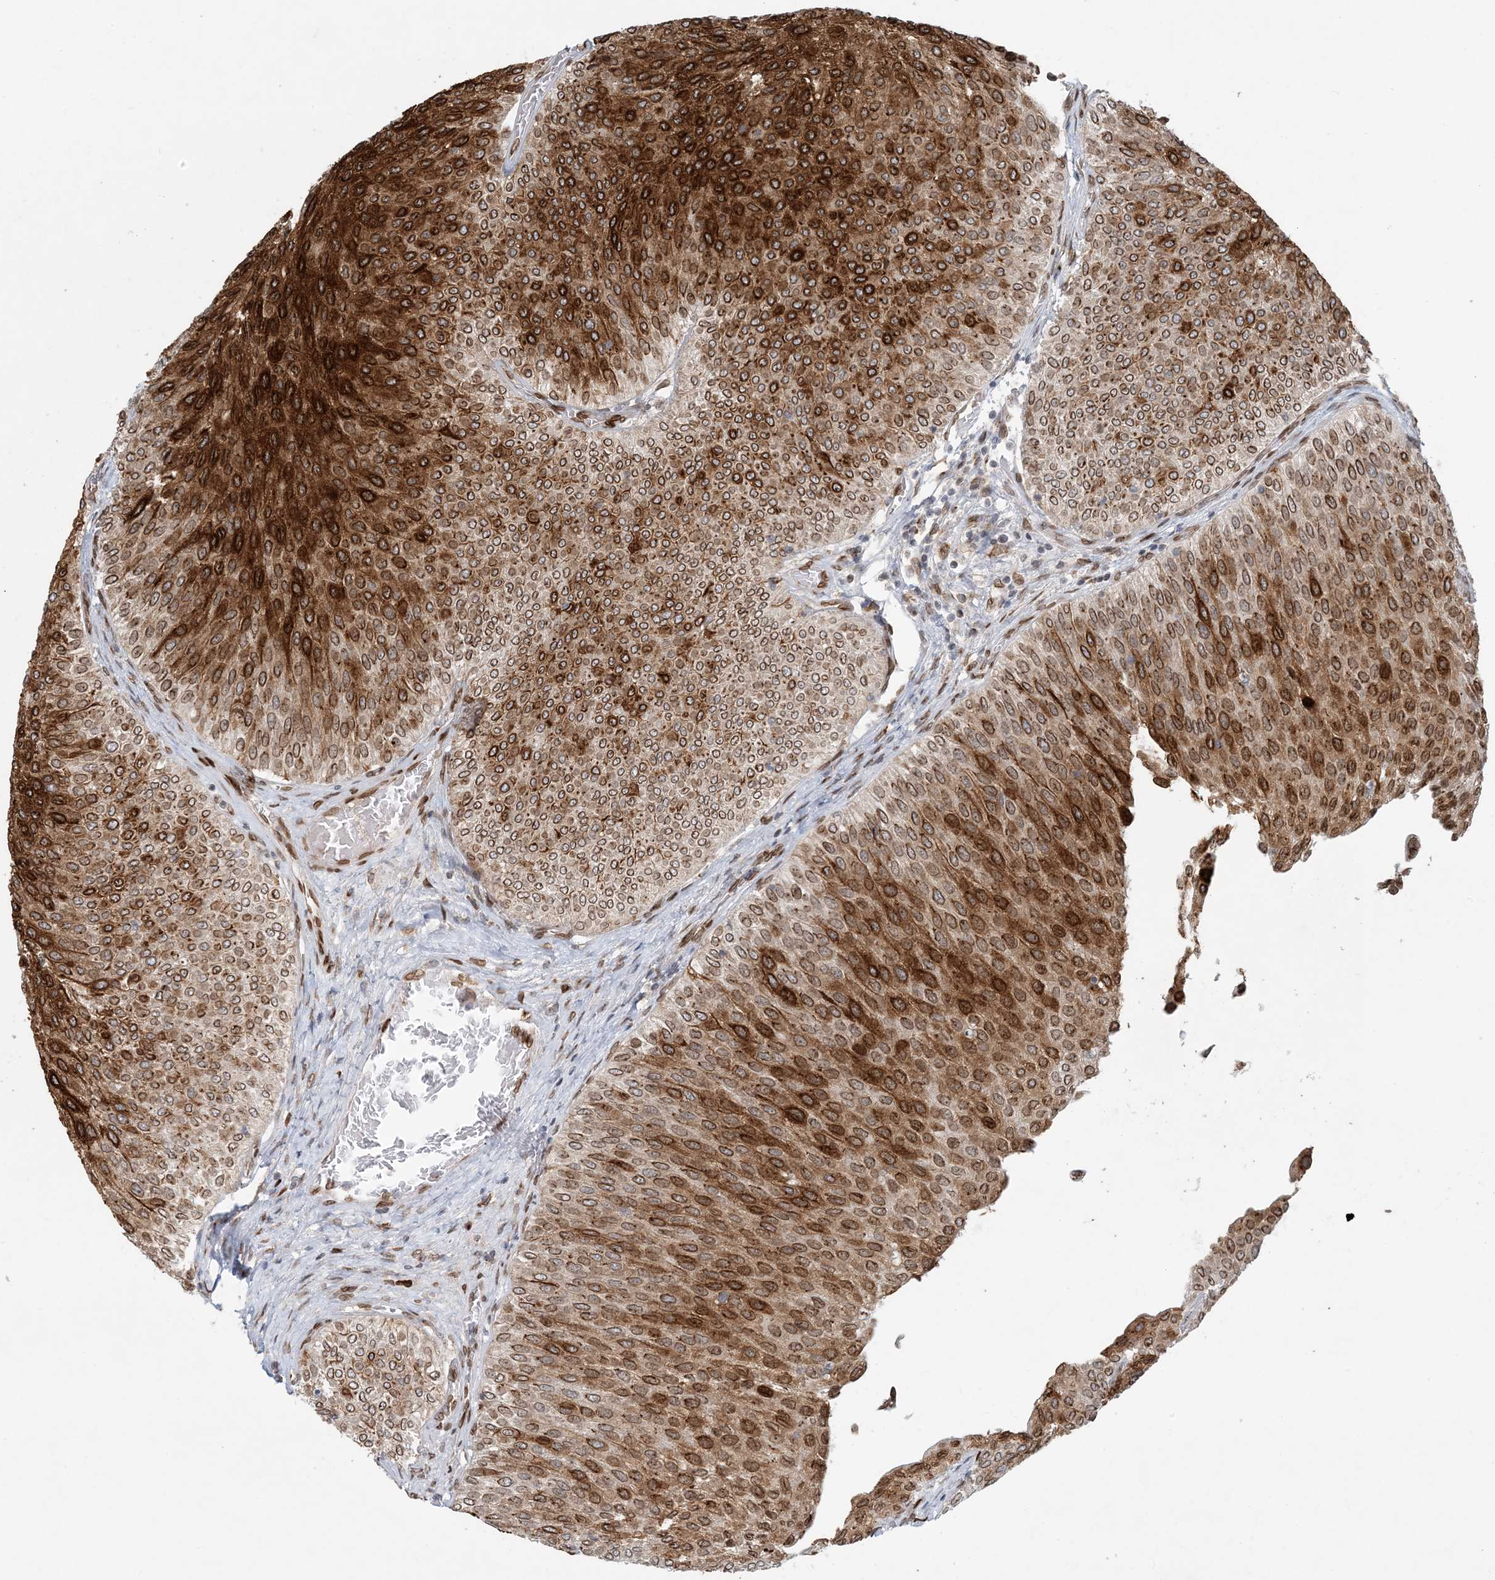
{"staining": {"intensity": "strong", "quantity": ">75%", "location": "cytoplasmic/membranous,nuclear"}, "tissue": "urothelial cancer", "cell_type": "Tumor cells", "image_type": "cancer", "snomed": [{"axis": "morphology", "description": "Urothelial carcinoma, Low grade"}, {"axis": "topography", "description": "Urinary bladder"}], "caption": "Brown immunohistochemical staining in human urothelial carcinoma (low-grade) reveals strong cytoplasmic/membranous and nuclear expression in approximately >75% of tumor cells. (DAB (3,3'-diaminobenzidine) = brown stain, brightfield microscopy at high magnification).", "gene": "SLC35A2", "patient": {"sex": "male", "age": 78}}